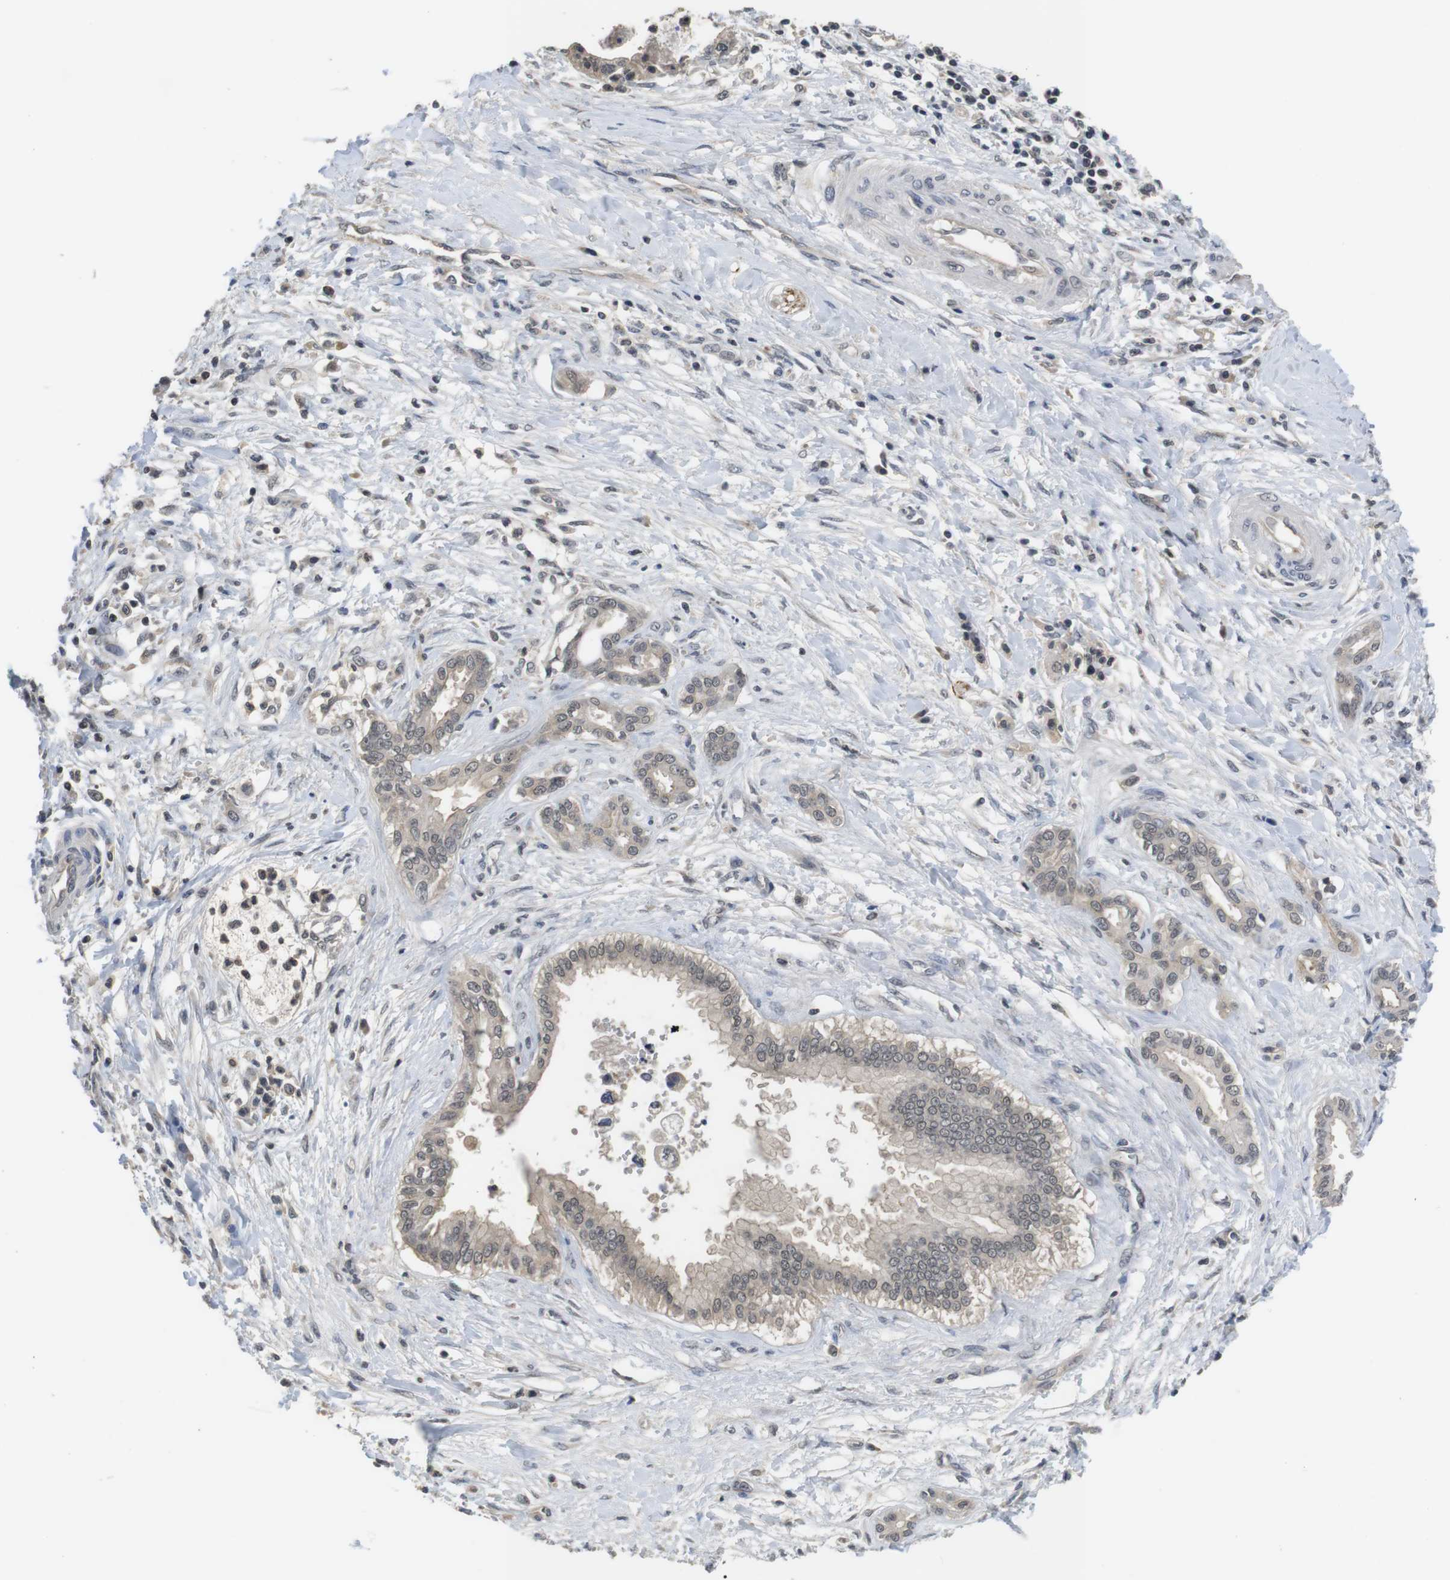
{"staining": {"intensity": "weak", "quantity": "25%-75%", "location": "cytoplasmic/membranous,nuclear"}, "tissue": "pancreatic cancer", "cell_type": "Tumor cells", "image_type": "cancer", "snomed": [{"axis": "morphology", "description": "Adenocarcinoma, NOS"}, {"axis": "topography", "description": "Pancreas"}], "caption": "Adenocarcinoma (pancreatic) stained for a protein demonstrates weak cytoplasmic/membranous and nuclear positivity in tumor cells. (DAB IHC, brown staining for protein, blue staining for nuclei).", "gene": "FADD", "patient": {"sex": "male", "age": 56}}